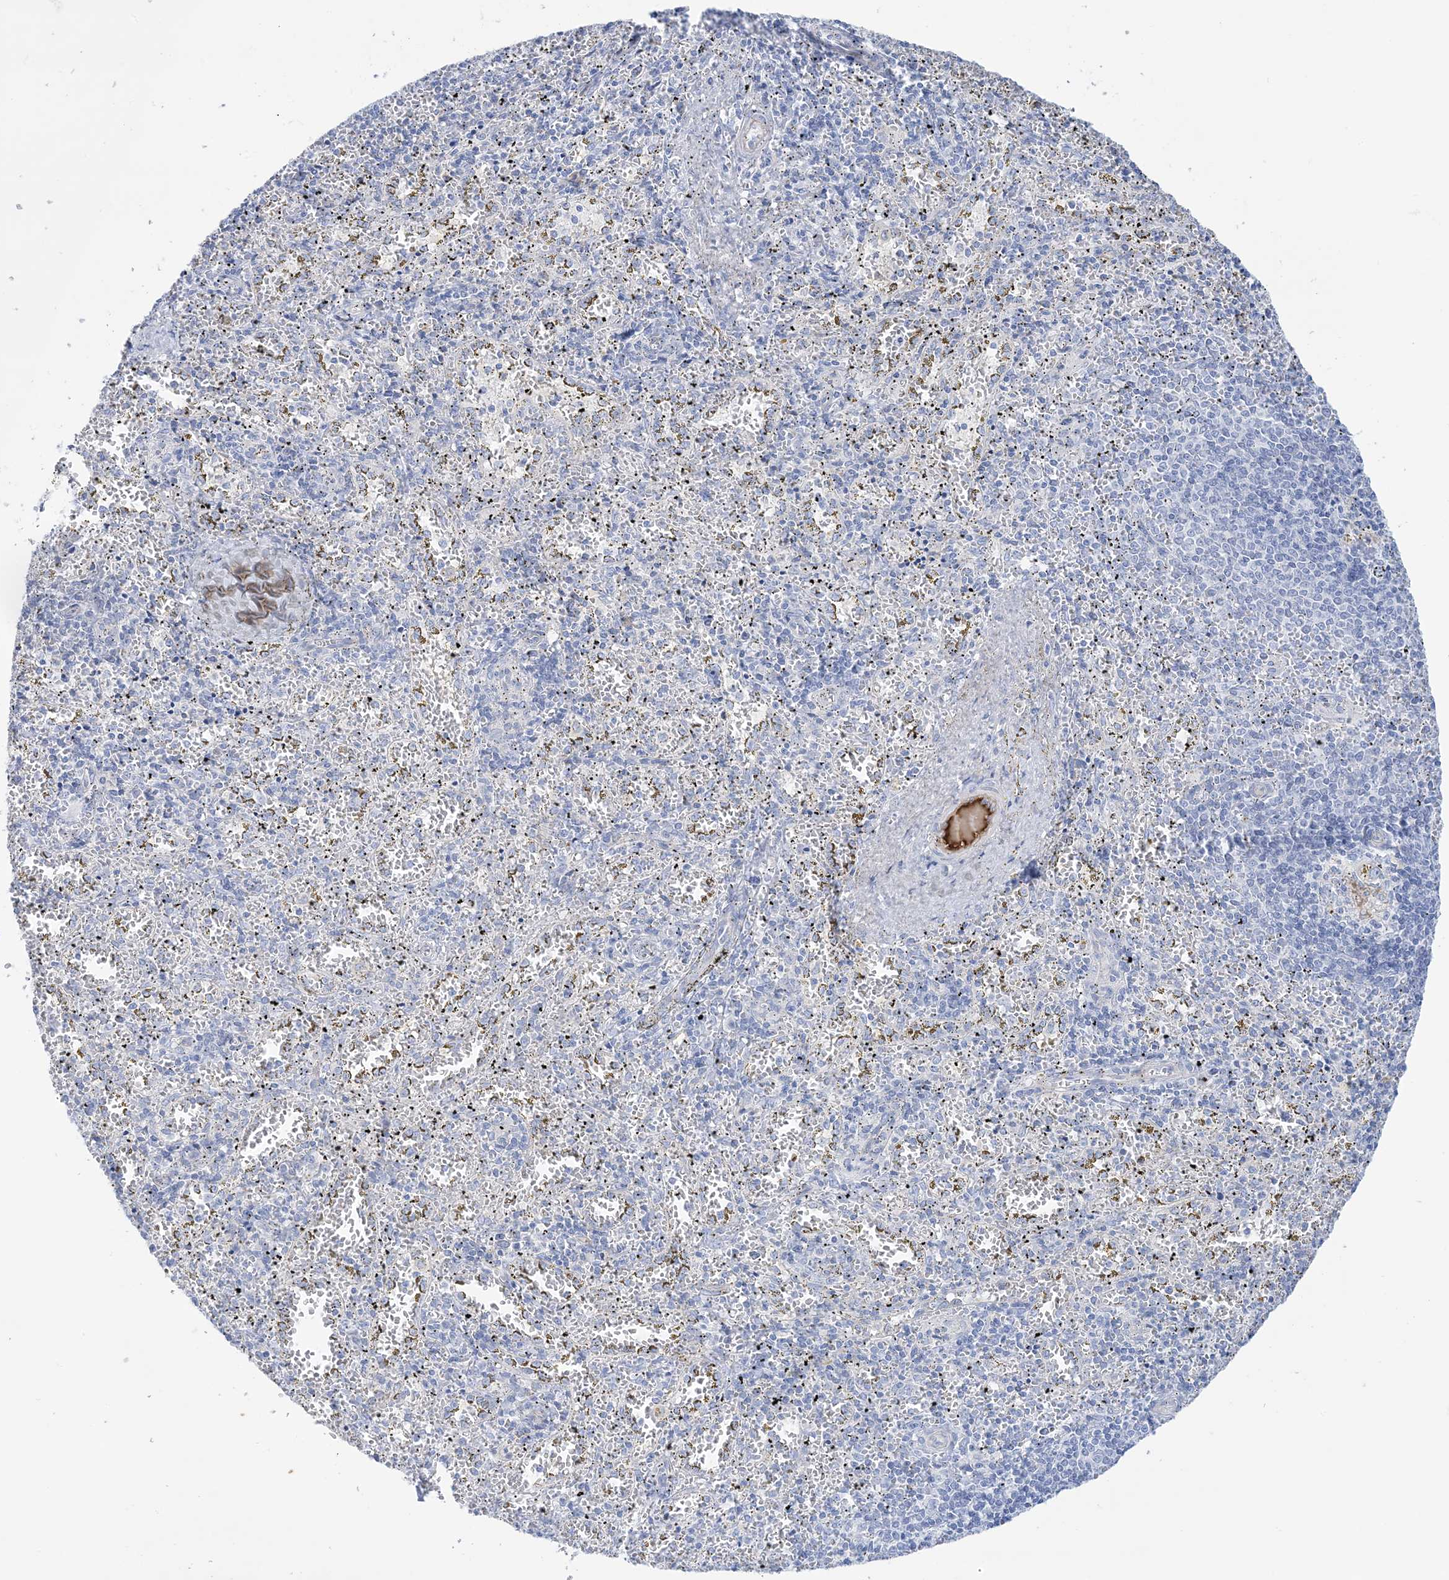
{"staining": {"intensity": "negative", "quantity": "none", "location": "none"}, "tissue": "spleen", "cell_type": "Cells in red pulp", "image_type": "normal", "snomed": [{"axis": "morphology", "description": "Normal tissue, NOS"}, {"axis": "topography", "description": "Spleen"}], "caption": "The photomicrograph shows no staining of cells in red pulp in unremarkable spleen. (DAB (3,3'-diaminobenzidine) IHC with hematoxylin counter stain).", "gene": "ATP11C", "patient": {"sex": "male", "age": 11}}